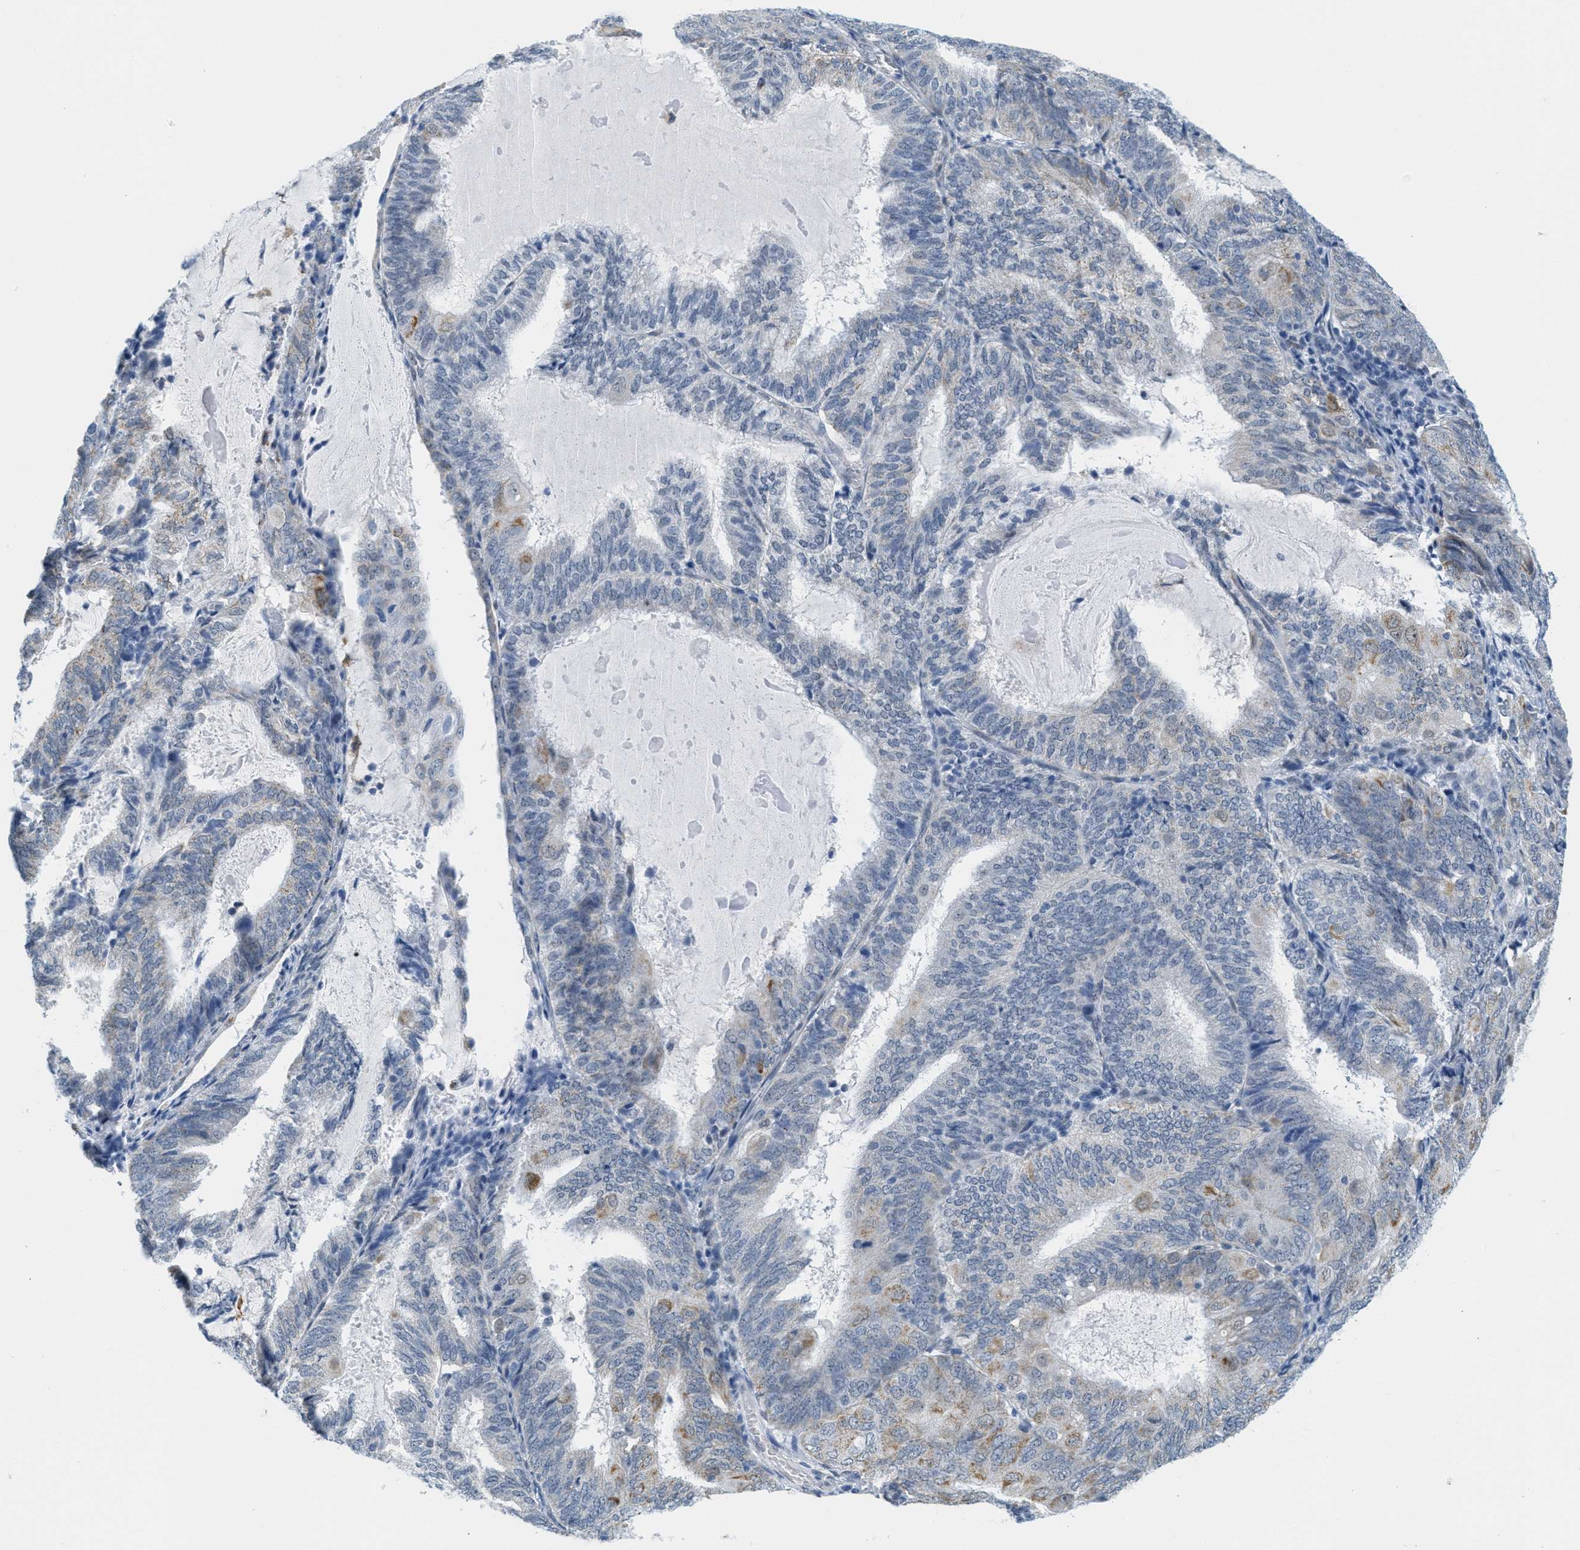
{"staining": {"intensity": "moderate", "quantity": "<25%", "location": "cytoplasmic/membranous"}, "tissue": "endometrial cancer", "cell_type": "Tumor cells", "image_type": "cancer", "snomed": [{"axis": "morphology", "description": "Adenocarcinoma, NOS"}, {"axis": "topography", "description": "Endometrium"}], "caption": "The micrograph reveals immunohistochemical staining of endometrial adenocarcinoma. There is moderate cytoplasmic/membranous staining is seen in approximately <25% of tumor cells. (DAB = brown stain, brightfield microscopy at high magnification).", "gene": "HS3ST2", "patient": {"sex": "female", "age": 81}}